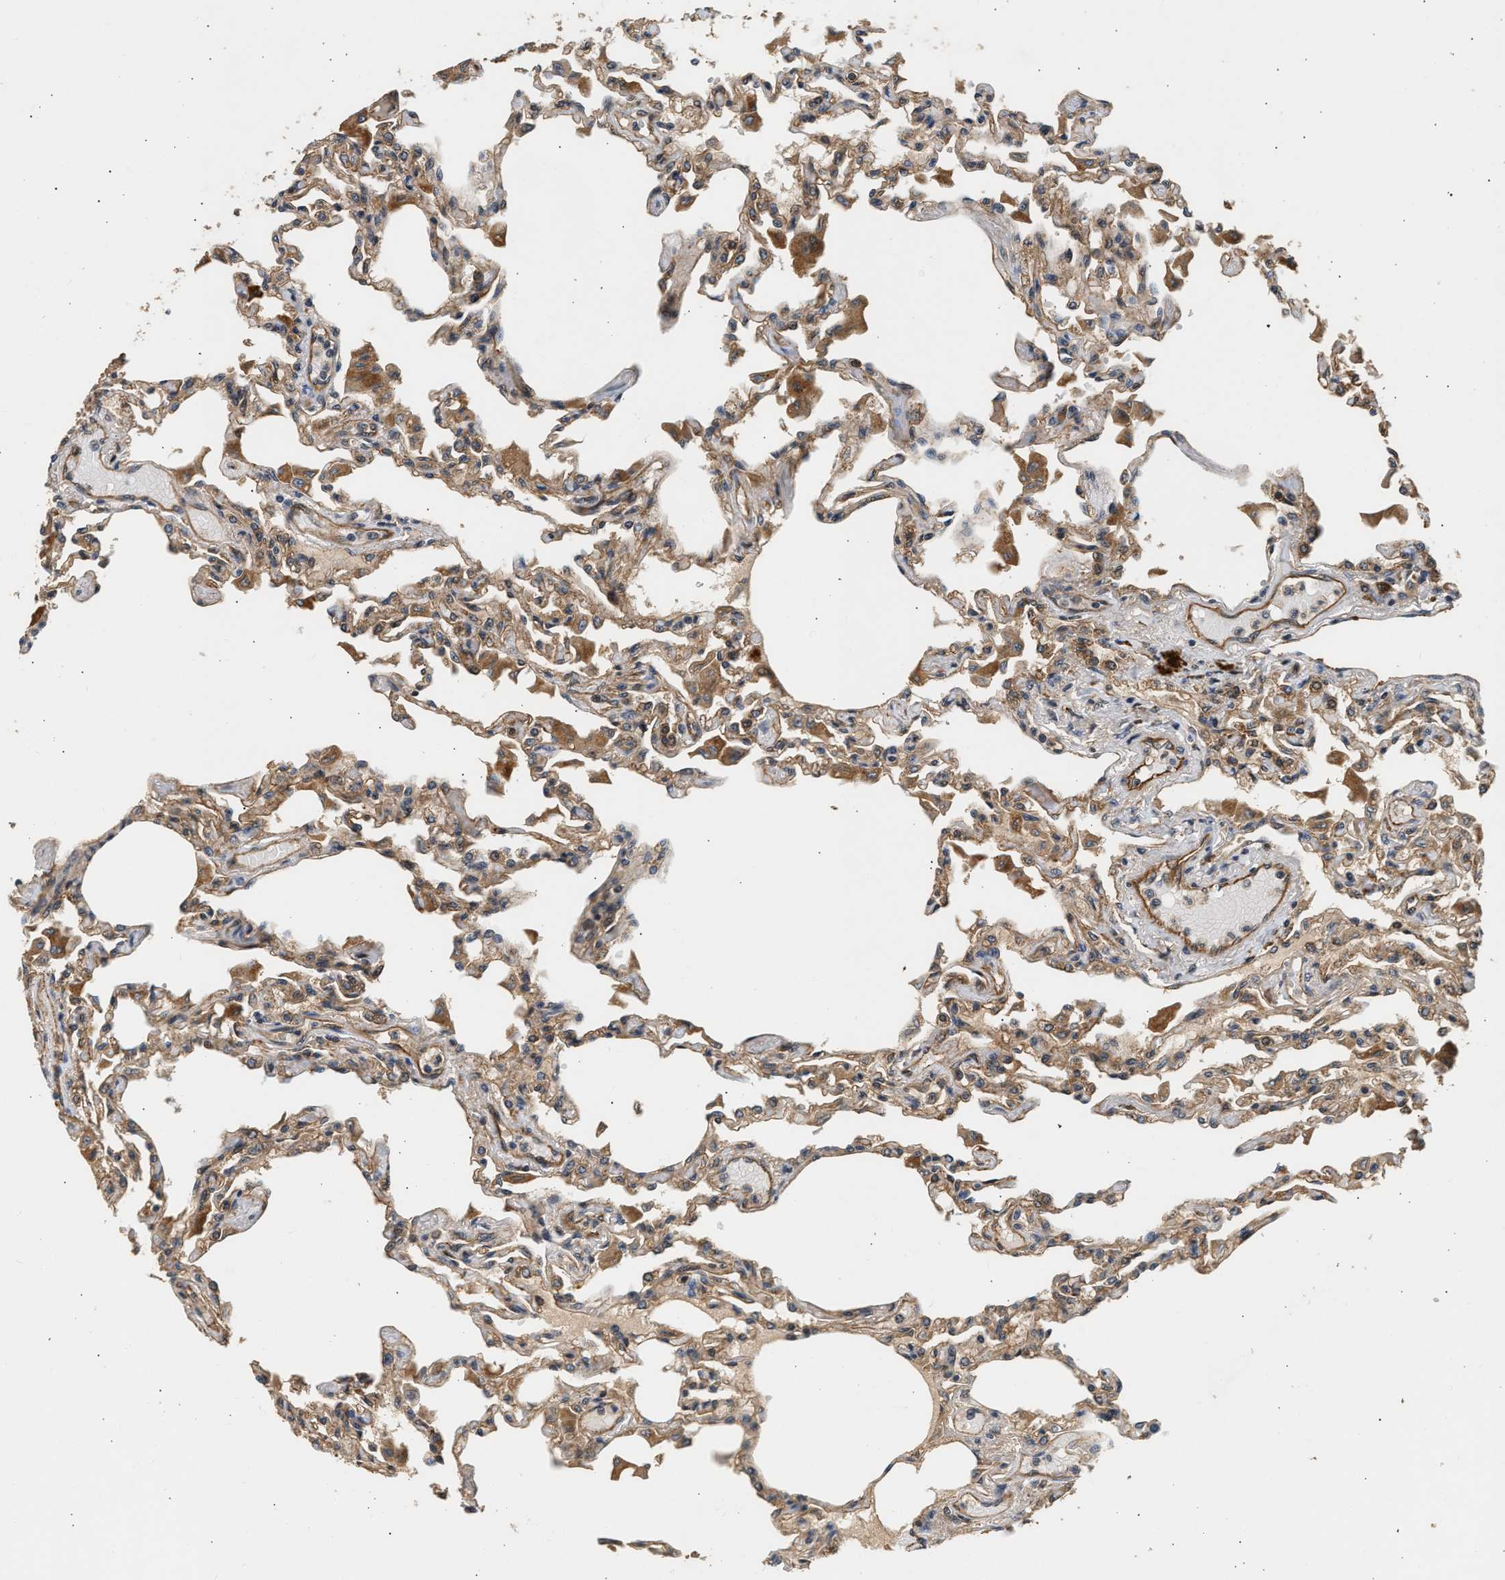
{"staining": {"intensity": "moderate", "quantity": "25%-75%", "location": "cytoplasmic/membranous"}, "tissue": "lung", "cell_type": "Alveolar cells", "image_type": "normal", "snomed": [{"axis": "morphology", "description": "Normal tissue, NOS"}, {"axis": "topography", "description": "Bronchus"}, {"axis": "topography", "description": "Lung"}], "caption": "Brown immunohistochemical staining in benign human lung demonstrates moderate cytoplasmic/membranous positivity in approximately 25%-75% of alveolar cells.", "gene": "DUSP14", "patient": {"sex": "female", "age": 49}}